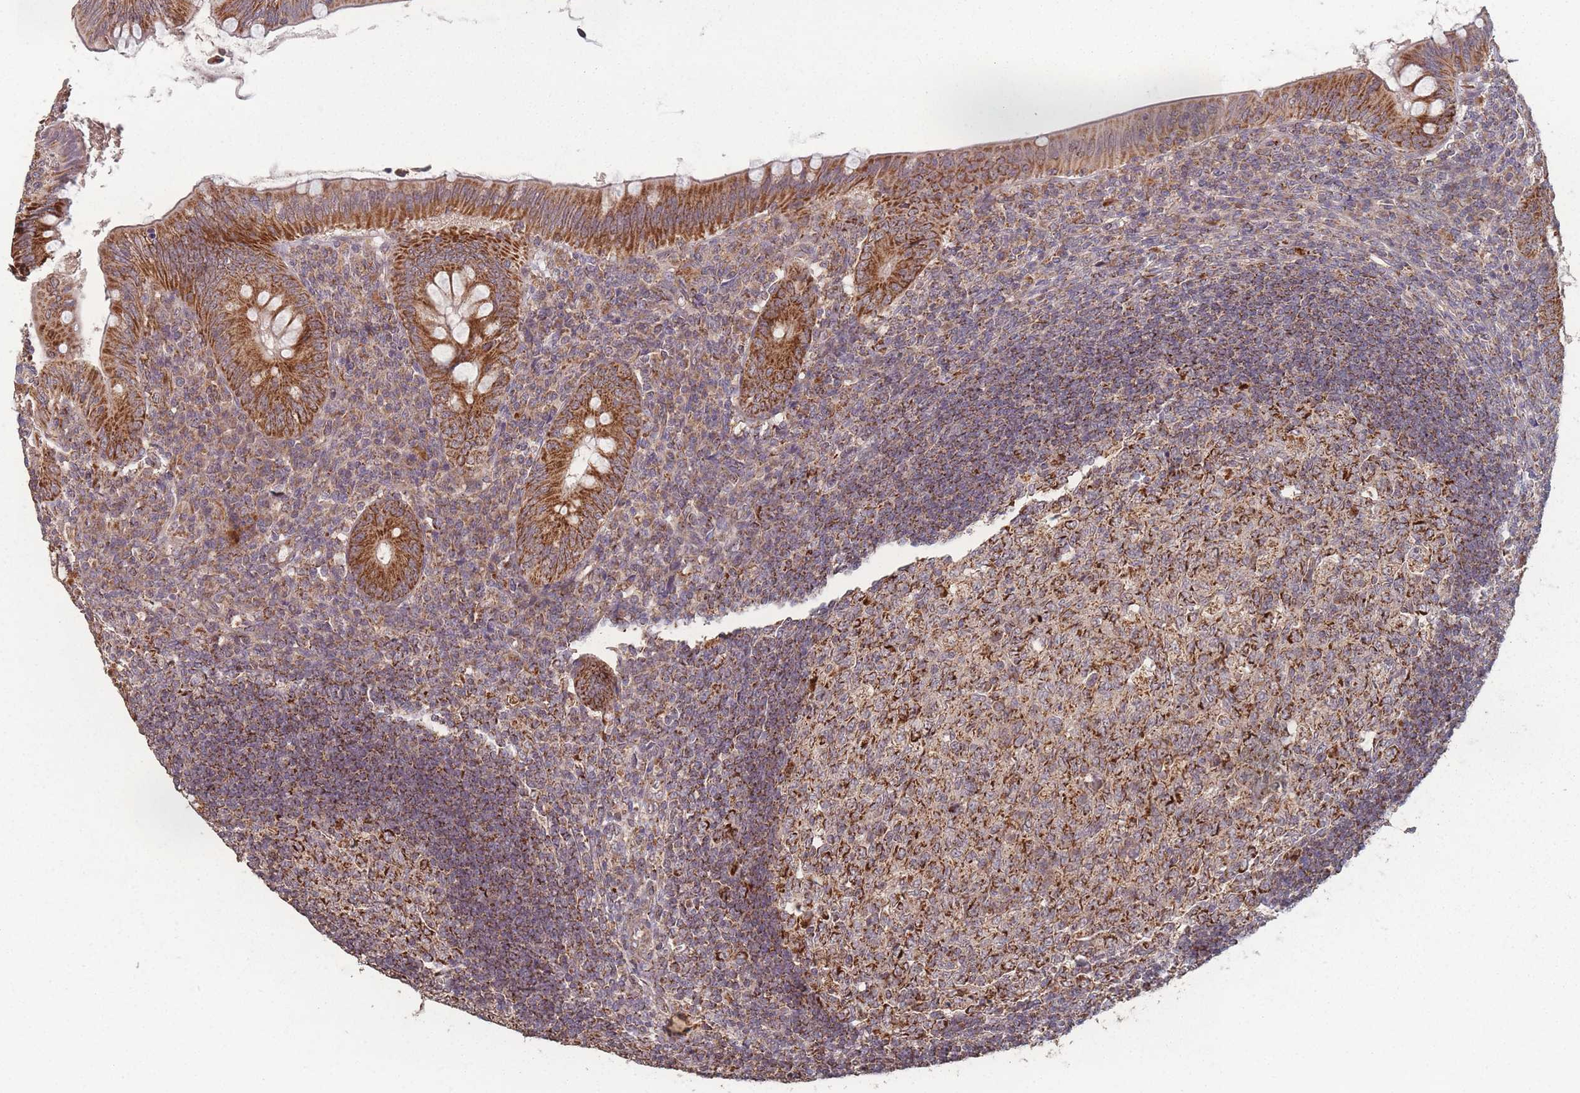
{"staining": {"intensity": "strong", "quantity": ">75%", "location": "cytoplasmic/membranous"}, "tissue": "appendix", "cell_type": "Glandular cells", "image_type": "normal", "snomed": [{"axis": "morphology", "description": "Normal tissue, NOS"}, {"axis": "topography", "description": "Appendix"}], "caption": "A brown stain shows strong cytoplasmic/membranous positivity of a protein in glandular cells of benign human appendix.", "gene": "LYRM7", "patient": {"sex": "male", "age": 14}}